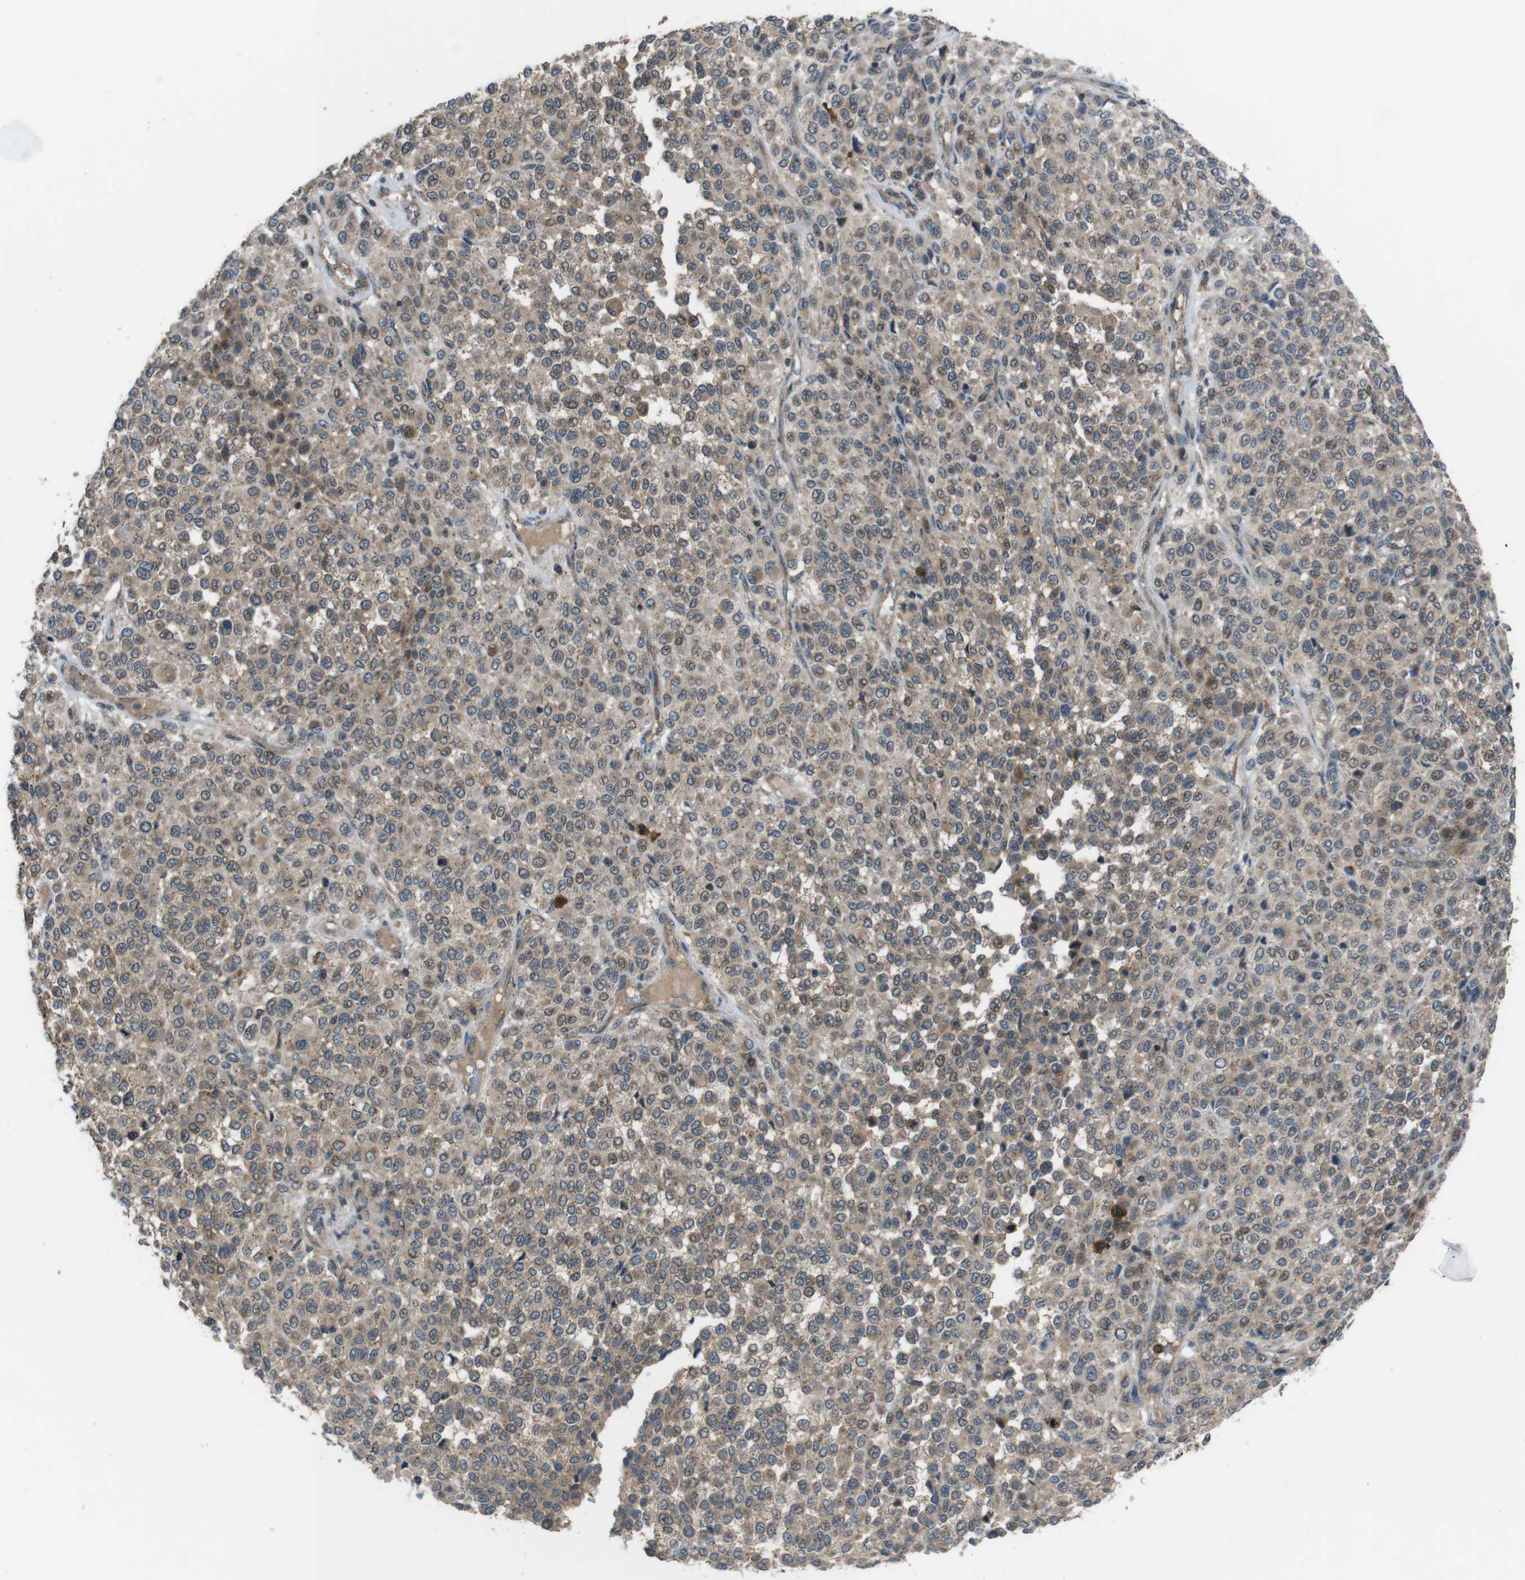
{"staining": {"intensity": "moderate", "quantity": ">75%", "location": "cytoplasmic/membranous"}, "tissue": "melanoma", "cell_type": "Tumor cells", "image_type": "cancer", "snomed": [{"axis": "morphology", "description": "Malignant melanoma, Metastatic site"}, {"axis": "topography", "description": "Pancreas"}], "caption": "Immunohistochemistry photomicrograph of melanoma stained for a protein (brown), which shows medium levels of moderate cytoplasmic/membranous staining in approximately >75% of tumor cells.", "gene": "SLC22A23", "patient": {"sex": "female", "age": 30}}